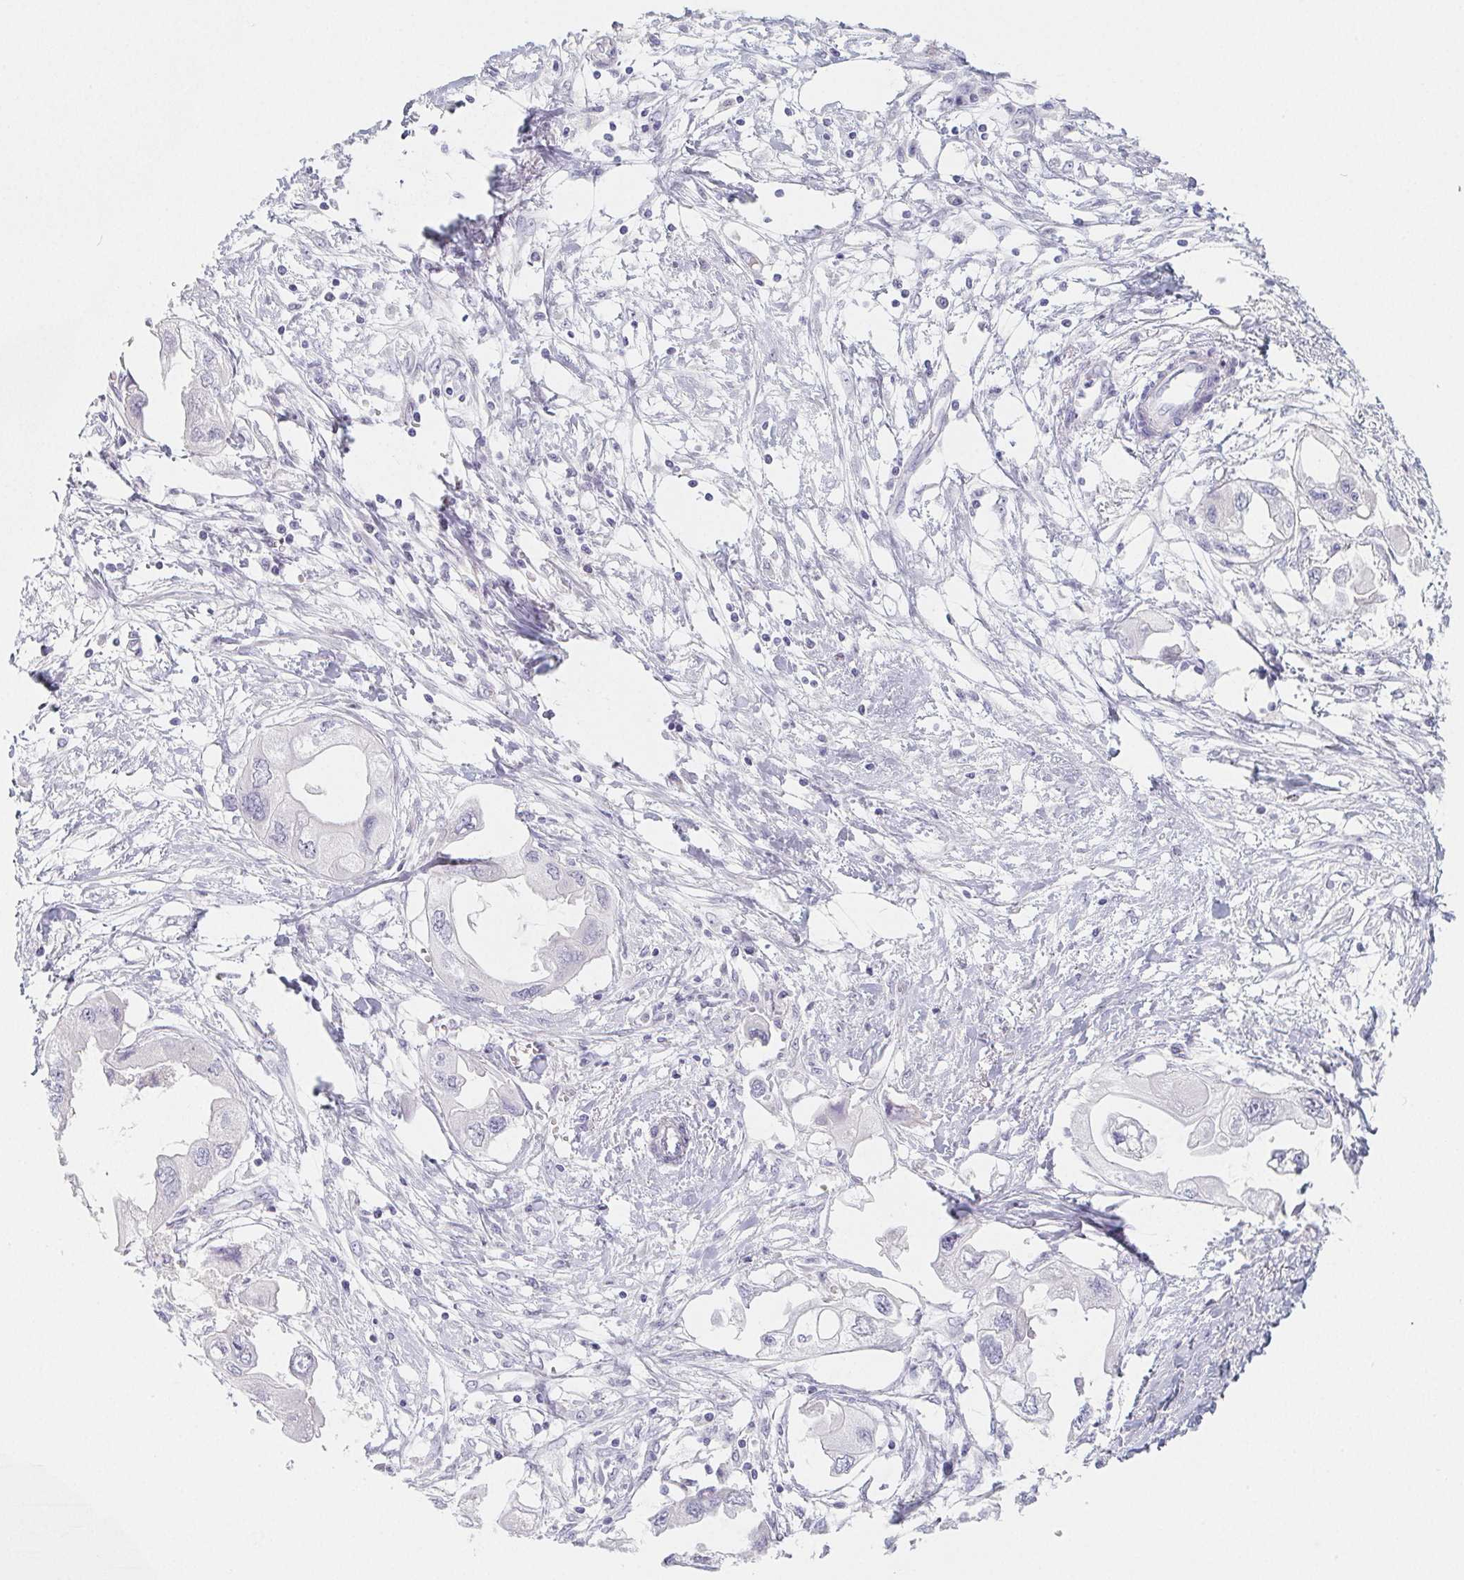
{"staining": {"intensity": "negative", "quantity": "none", "location": "none"}, "tissue": "endometrial cancer", "cell_type": "Tumor cells", "image_type": "cancer", "snomed": [{"axis": "morphology", "description": "Adenocarcinoma, NOS"}, {"axis": "morphology", "description": "Adenocarcinoma, metastatic, NOS"}, {"axis": "topography", "description": "Adipose tissue"}, {"axis": "topography", "description": "Endometrium"}], "caption": "IHC micrograph of neoplastic tissue: endometrial metastatic adenocarcinoma stained with DAB (3,3'-diaminobenzidine) reveals no significant protein staining in tumor cells.", "gene": "GLIPR1L1", "patient": {"sex": "female", "age": 67}}